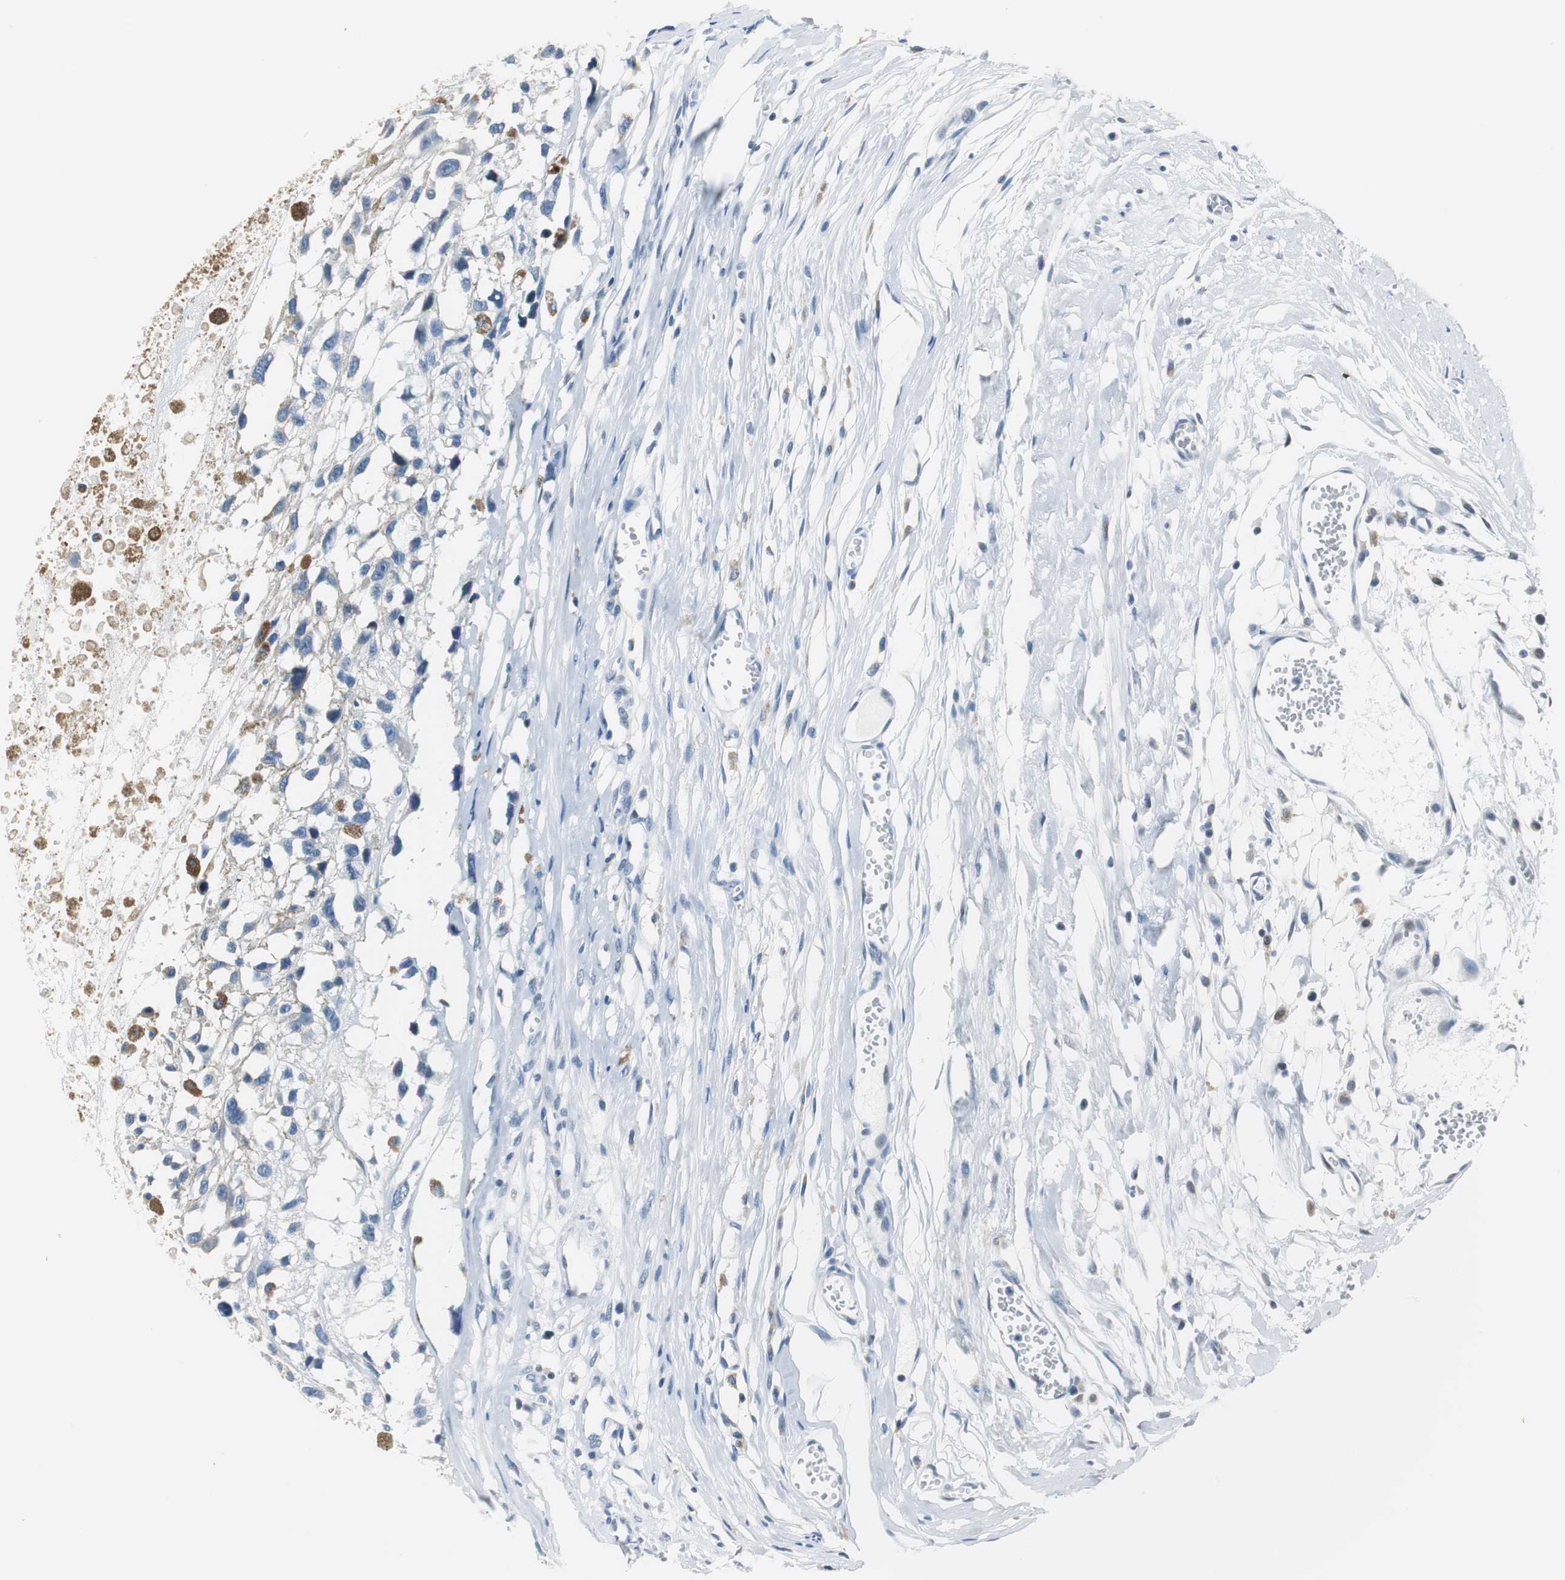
{"staining": {"intensity": "negative", "quantity": "none", "location": "none"}, "tissue": "melanoma", "cell_type": "Tumor cells", "image_type": "cancer", "snomed": [{"axis": "morphology", "description": "Malignant melanoma, Metastatic site"}, {"axis": "topography", "description": "Lymph node"}], "caption": "Immunohistochemical staining of human malignant melanoma (metastatic site) exhibits no significant expression in tumor cells.", "gene": "HCFC2", "patient": {"sex": "male", "age": 59}}